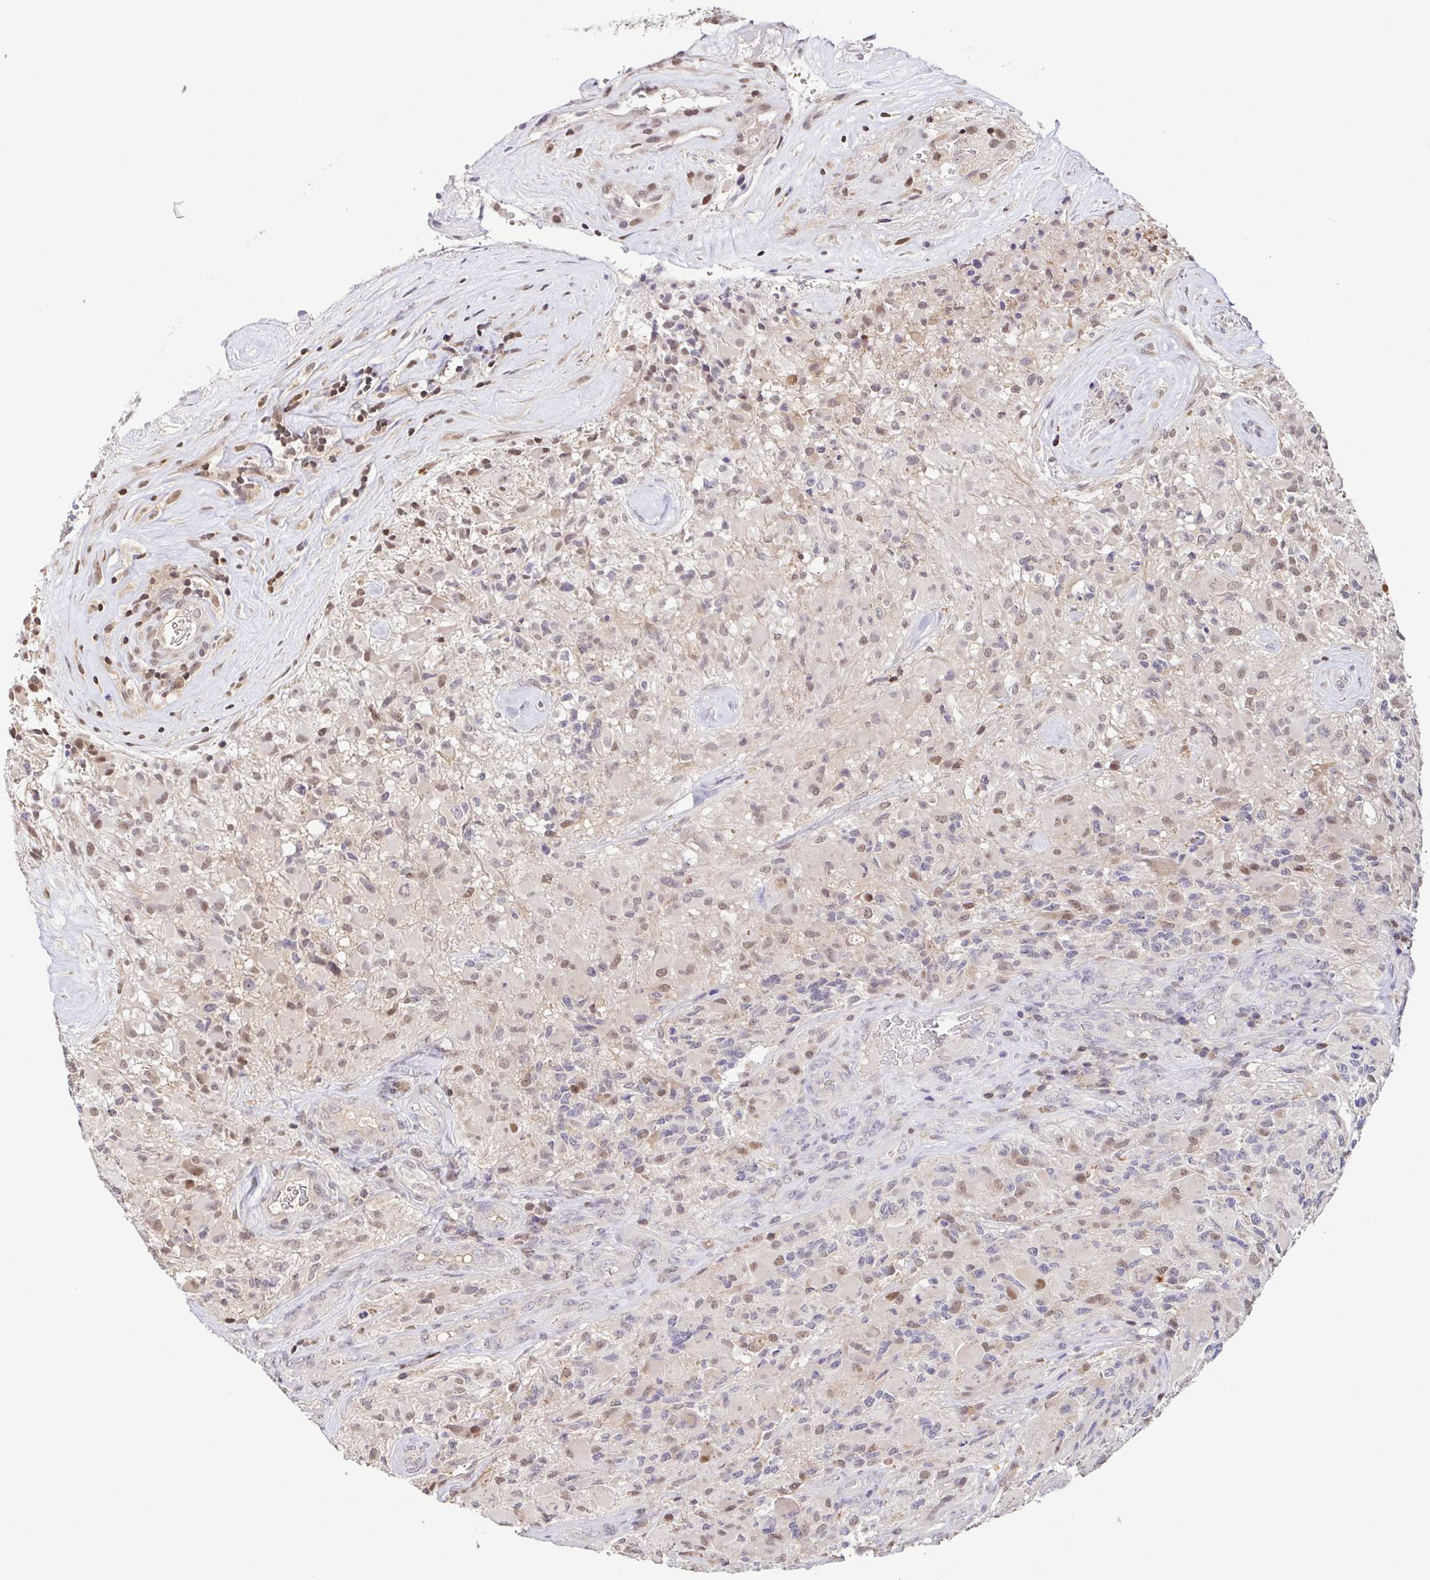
{"staining": {"intensity": "moderate", "quantity": "25%-75%", "location": "nuclear"}, "tissue": "glioma", "cell_type": "Tumor cells", "image_type": "cancer", "snomed": [{"axis": "morphology", "description": "Glioma, malignant, High grade"}, {"axis": "topography", "description": "Brain"}], "caption": "A micrograph of human glioma stained for a protein demonstrates moderate nuclear brown staining in tumor cells.", "gene": "PSMB9", "patient": {"sex": "female", "age": 65}}